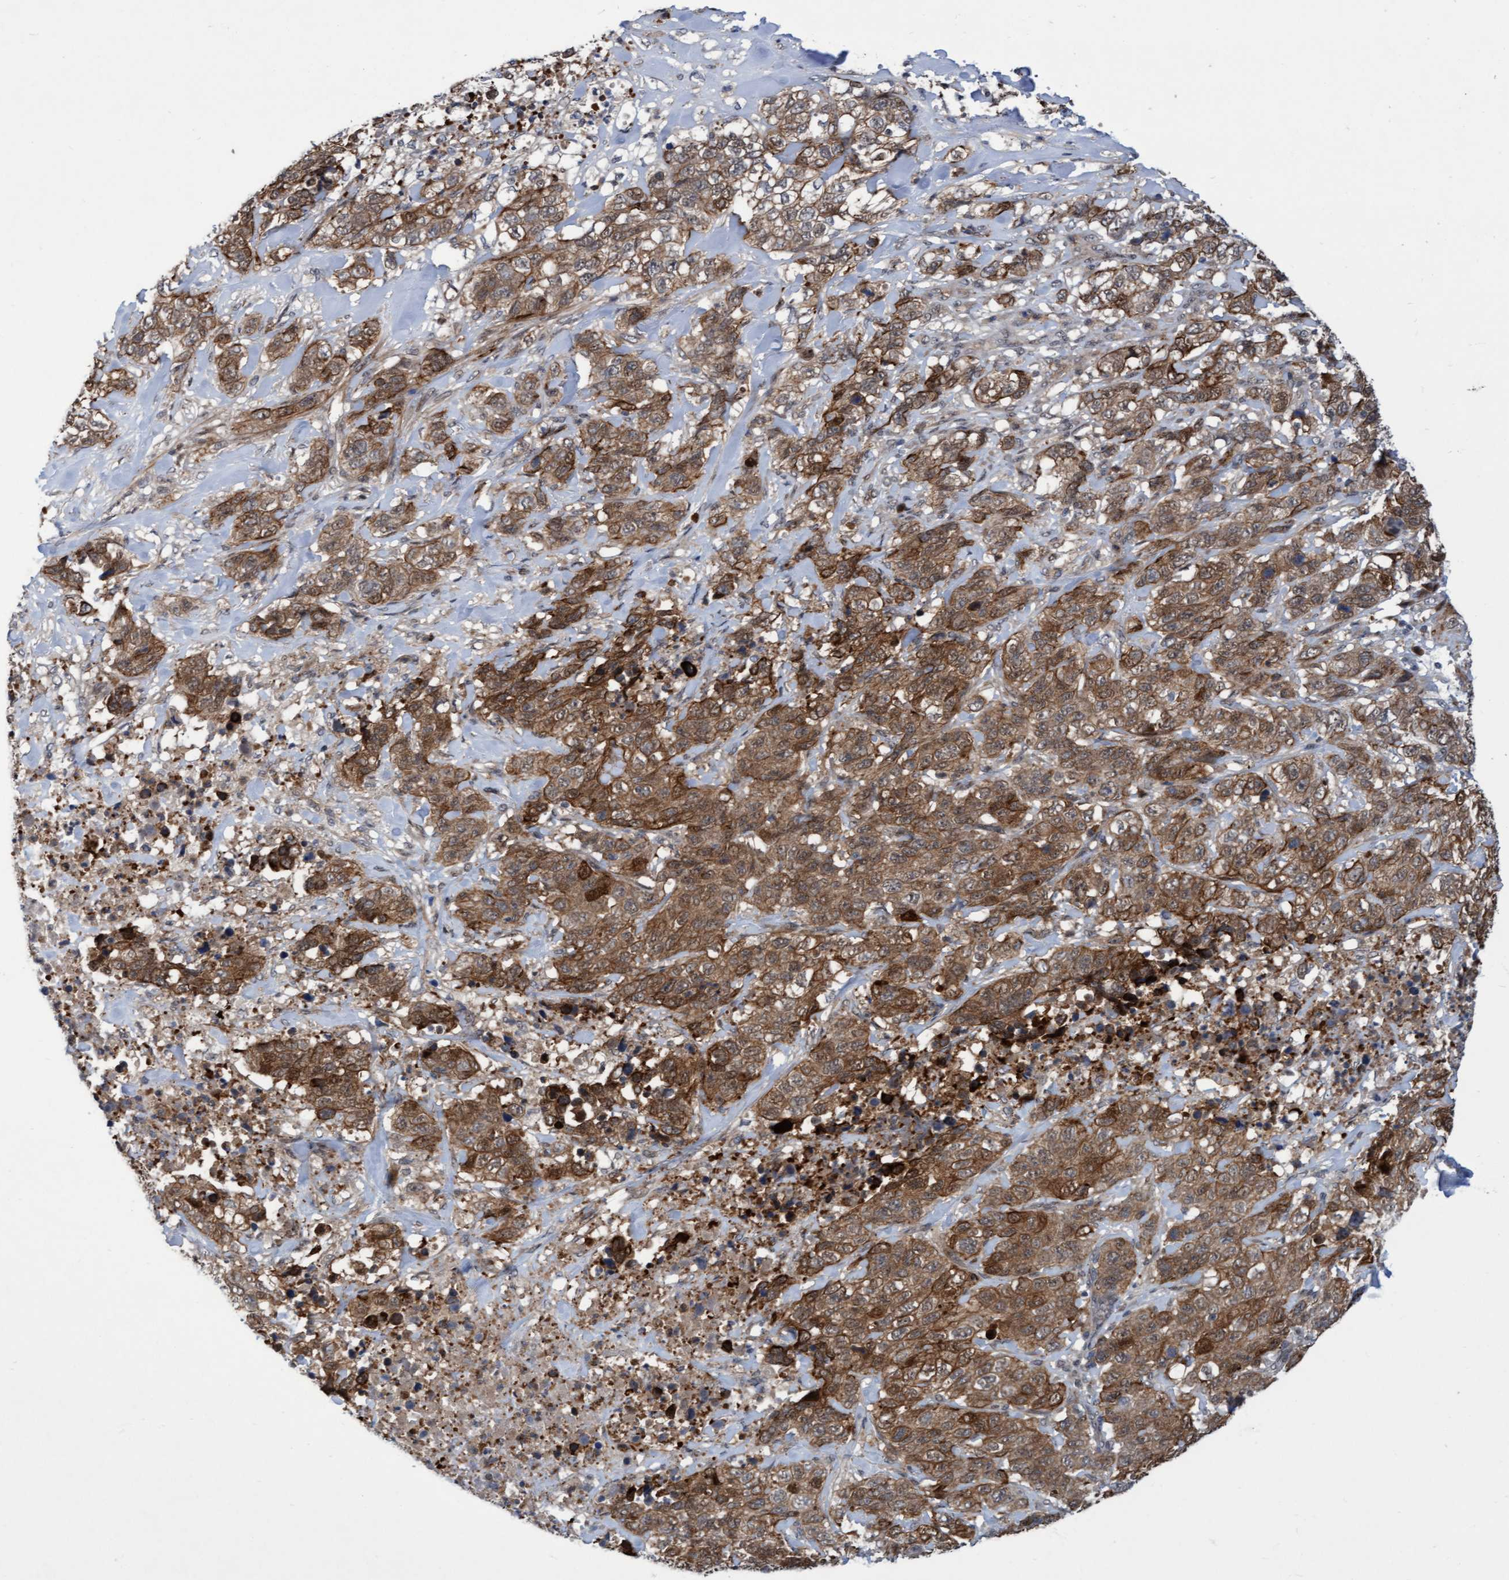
{"staining": {"intensity": "moderate", "quantity": ">75%", "location": "cytoplasmic/membranous"}, "tissue": "stomach cancer", "cell_type": "Tumor cells", "image_type": "cancer", "snomed": [{"axis": "morphology", "description": "Adenocarcinoma, NOS"}, {"axis": "topography", "description": "Stomach"}], "caption": "Immunohistochemical staining of human stomach cancer exhibits moderate cytoplasmic/membranous protein staining in about >75% of tumor cells. The staining was performed using DAB, with brown indicating positive protein expression. Nuclei are stained blue with hematoxylin.", "gene": "RAP1GAP2", "patient": {"sex": "male", "age": 48}}